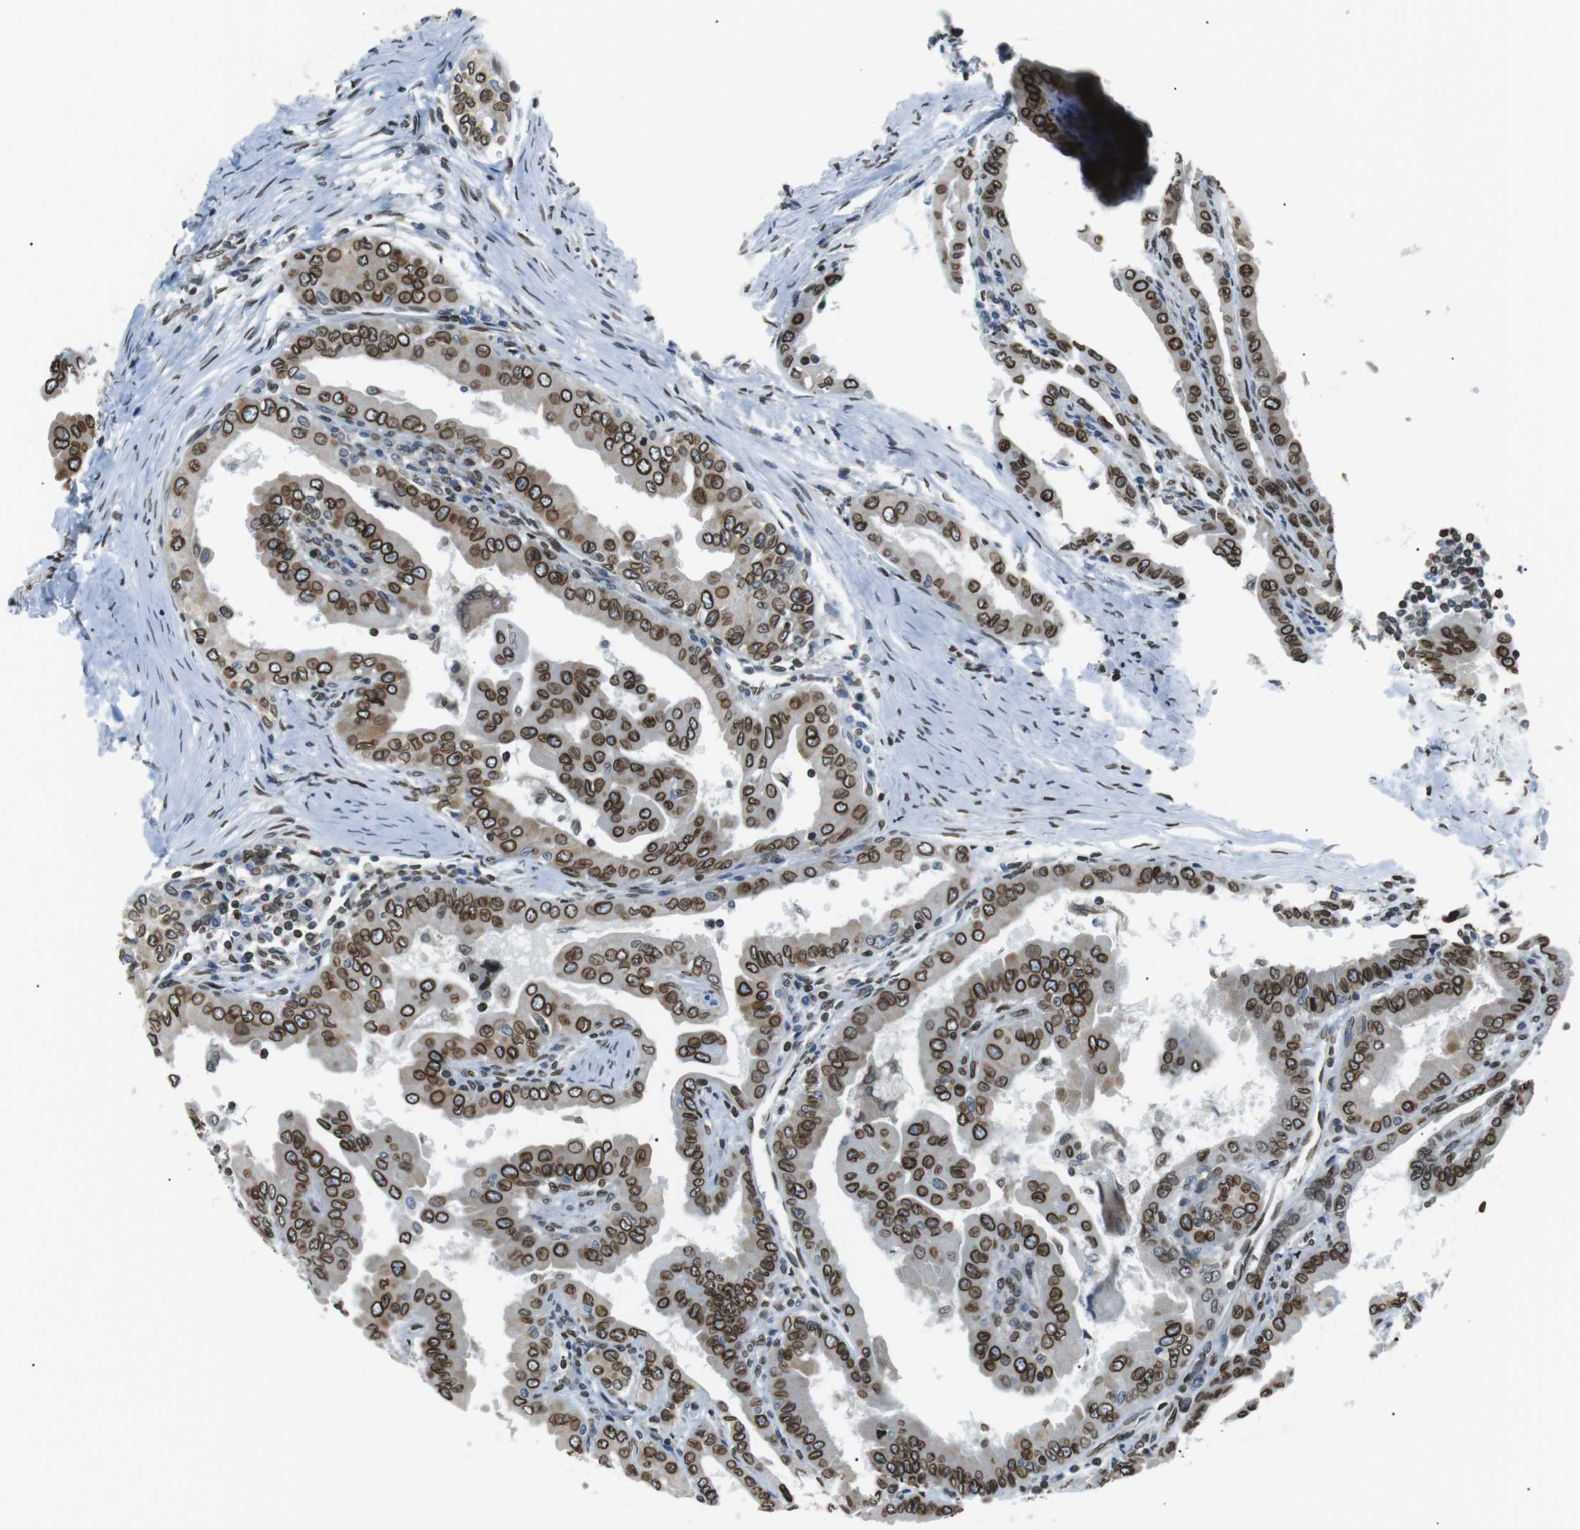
{"staining": {"intensity": "strong", "quantity": ">75%", "location": "cytoplasmic/membranous,nuclear"}, "tissue": "thyroid cancer", "cell_type": "Tumor cells", "image_type": "cancer", "snomed": [{"axis": "morphology", "description": "Papillary adenocarcinoma, NOS"}, {"axis": "topography", "description": "Thyroid gland"}], "caption": "Protein analysis of papillary adenocarcinoma (thyroid) tissue shows strong cytoplasmic/membranous and nuclear positivity in about >75% of tumor cells. The staining was performed using DAB (3,3'-diaminobenzidine) to visualize the protein expression in brown, while the nuclei were stained in blue with hematoxylin (Magnification: 20x).", "gene": "TMX4", "patient": {"sex": "male", "age": 33}}